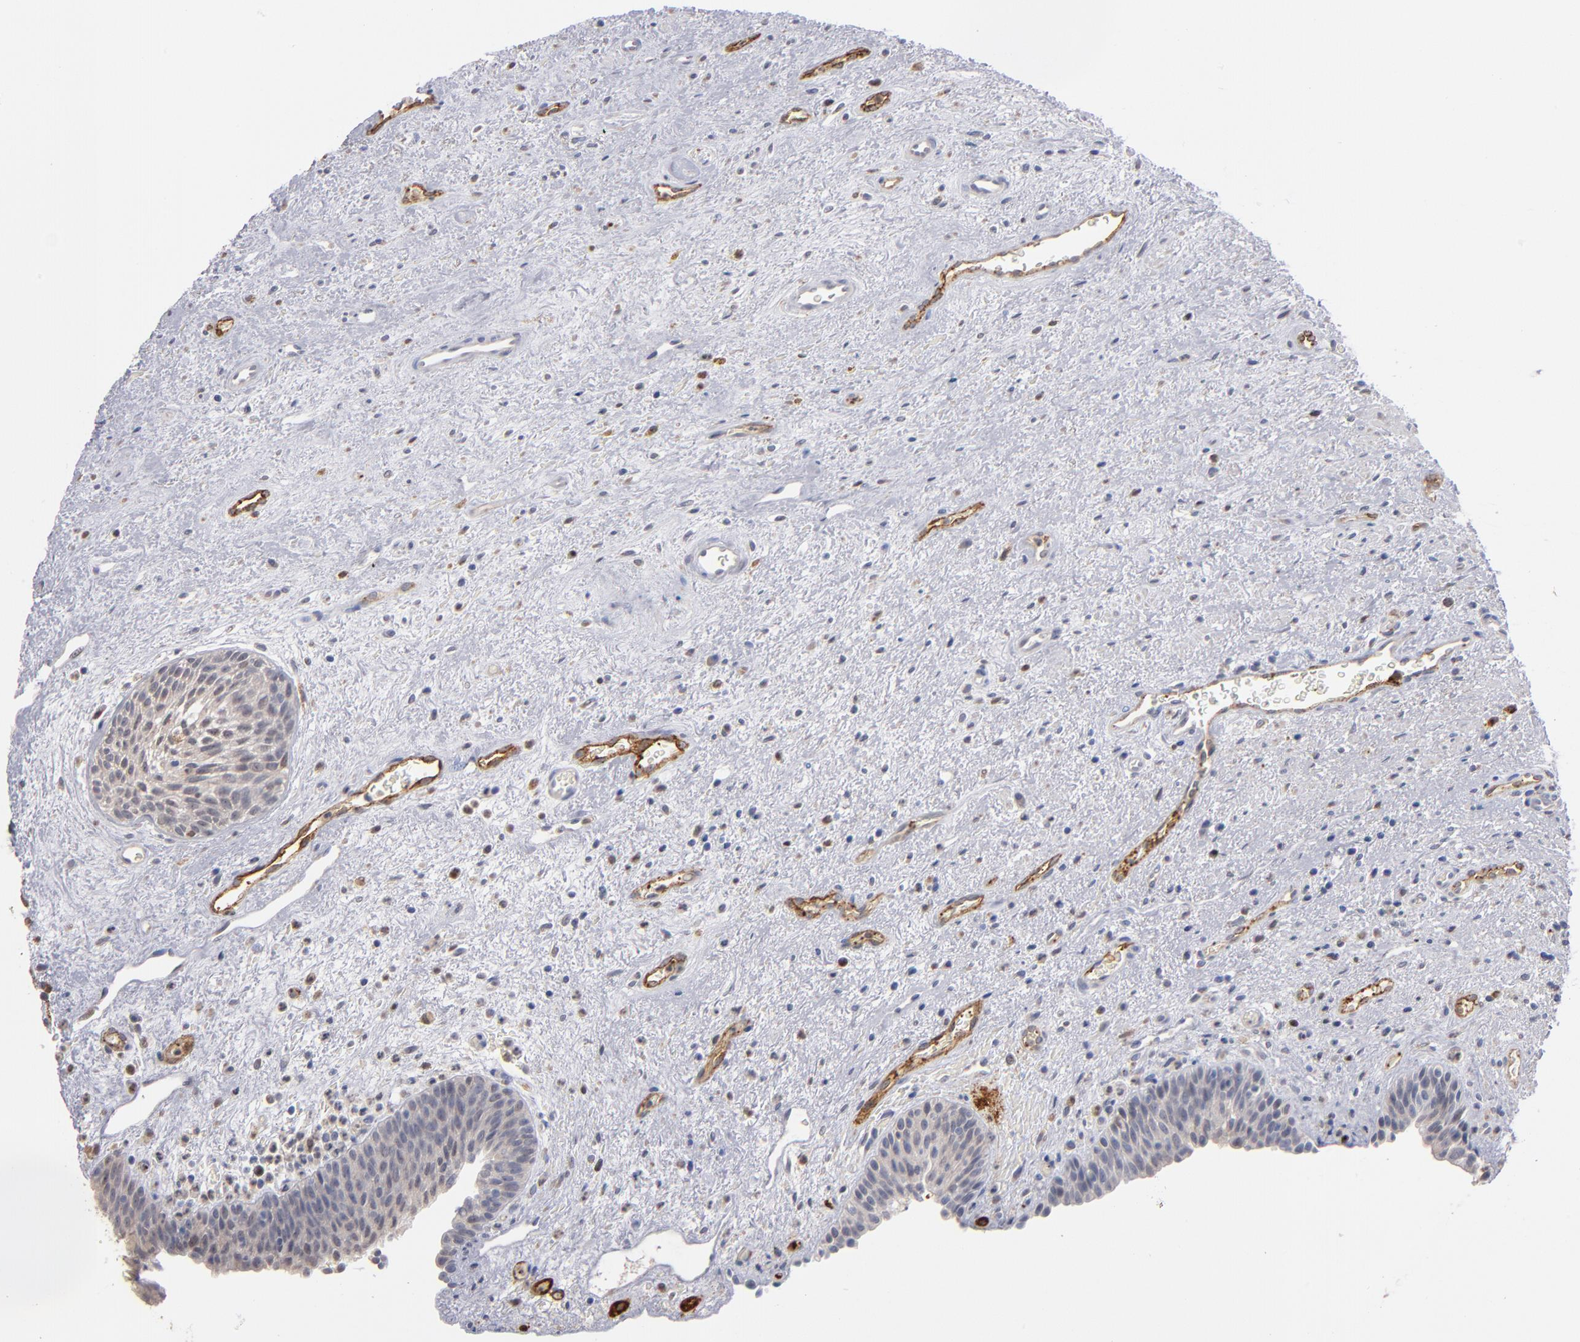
{"staining": {"intensity": "weak", "quantity": "<25%", "location": "cytoplasmic/membranous"}, "tissue": "urinary bladder", "cell_type": "Urothelial cells", "image_type": "normal", "snomed": [{"axis": "morphology", "description": "Normal tissue, NOS"}, {"axis": "topography", "description": "Urinary bladder"}], "caption": "An image of urinary bladder stained for a protein exhibits no brown staining in urothelial cells.", "gene": "SELP", "patient": {"sex": "male", "age": 48}}